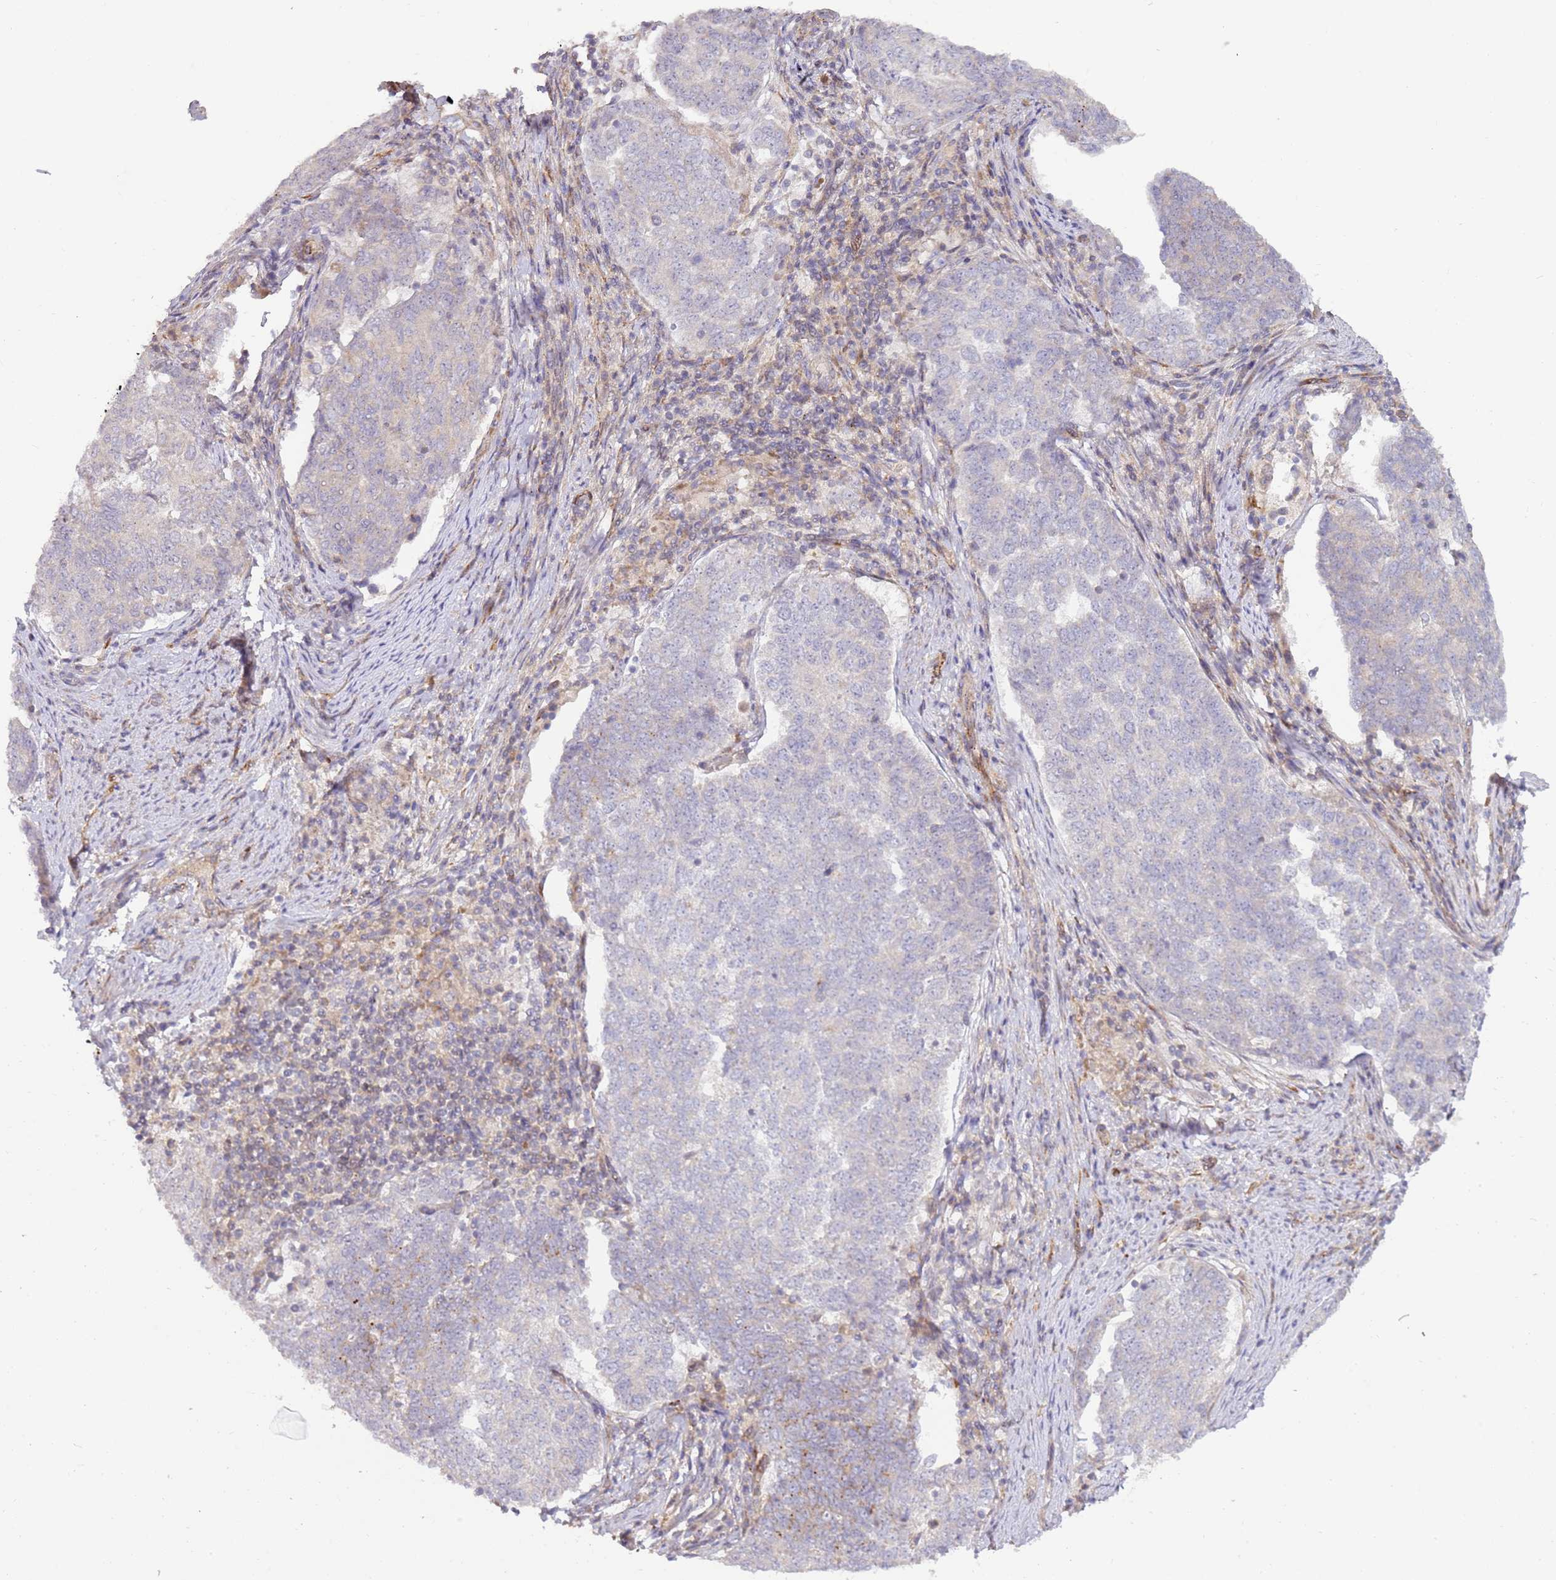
{"staining": {"intensity": "negative", "quantity": "none", "location": "none"}, "tissue": "endometrial cancer", "cell_type": "Tumor cells", "image_type": "cancer", "snomed": [{"axis": "morphology", "description": "Adenocarcinoma, NOS"}, {"axis": "topography", "description": "Endometrium"}], "caption": "A high-resolution image shows IHC staining of endometrial cancer (adenocarcinoma), which exhibits no significant staining in tumor cells.", "gene": "GRAP", "patient": {"sex": "female", "age": 80}}